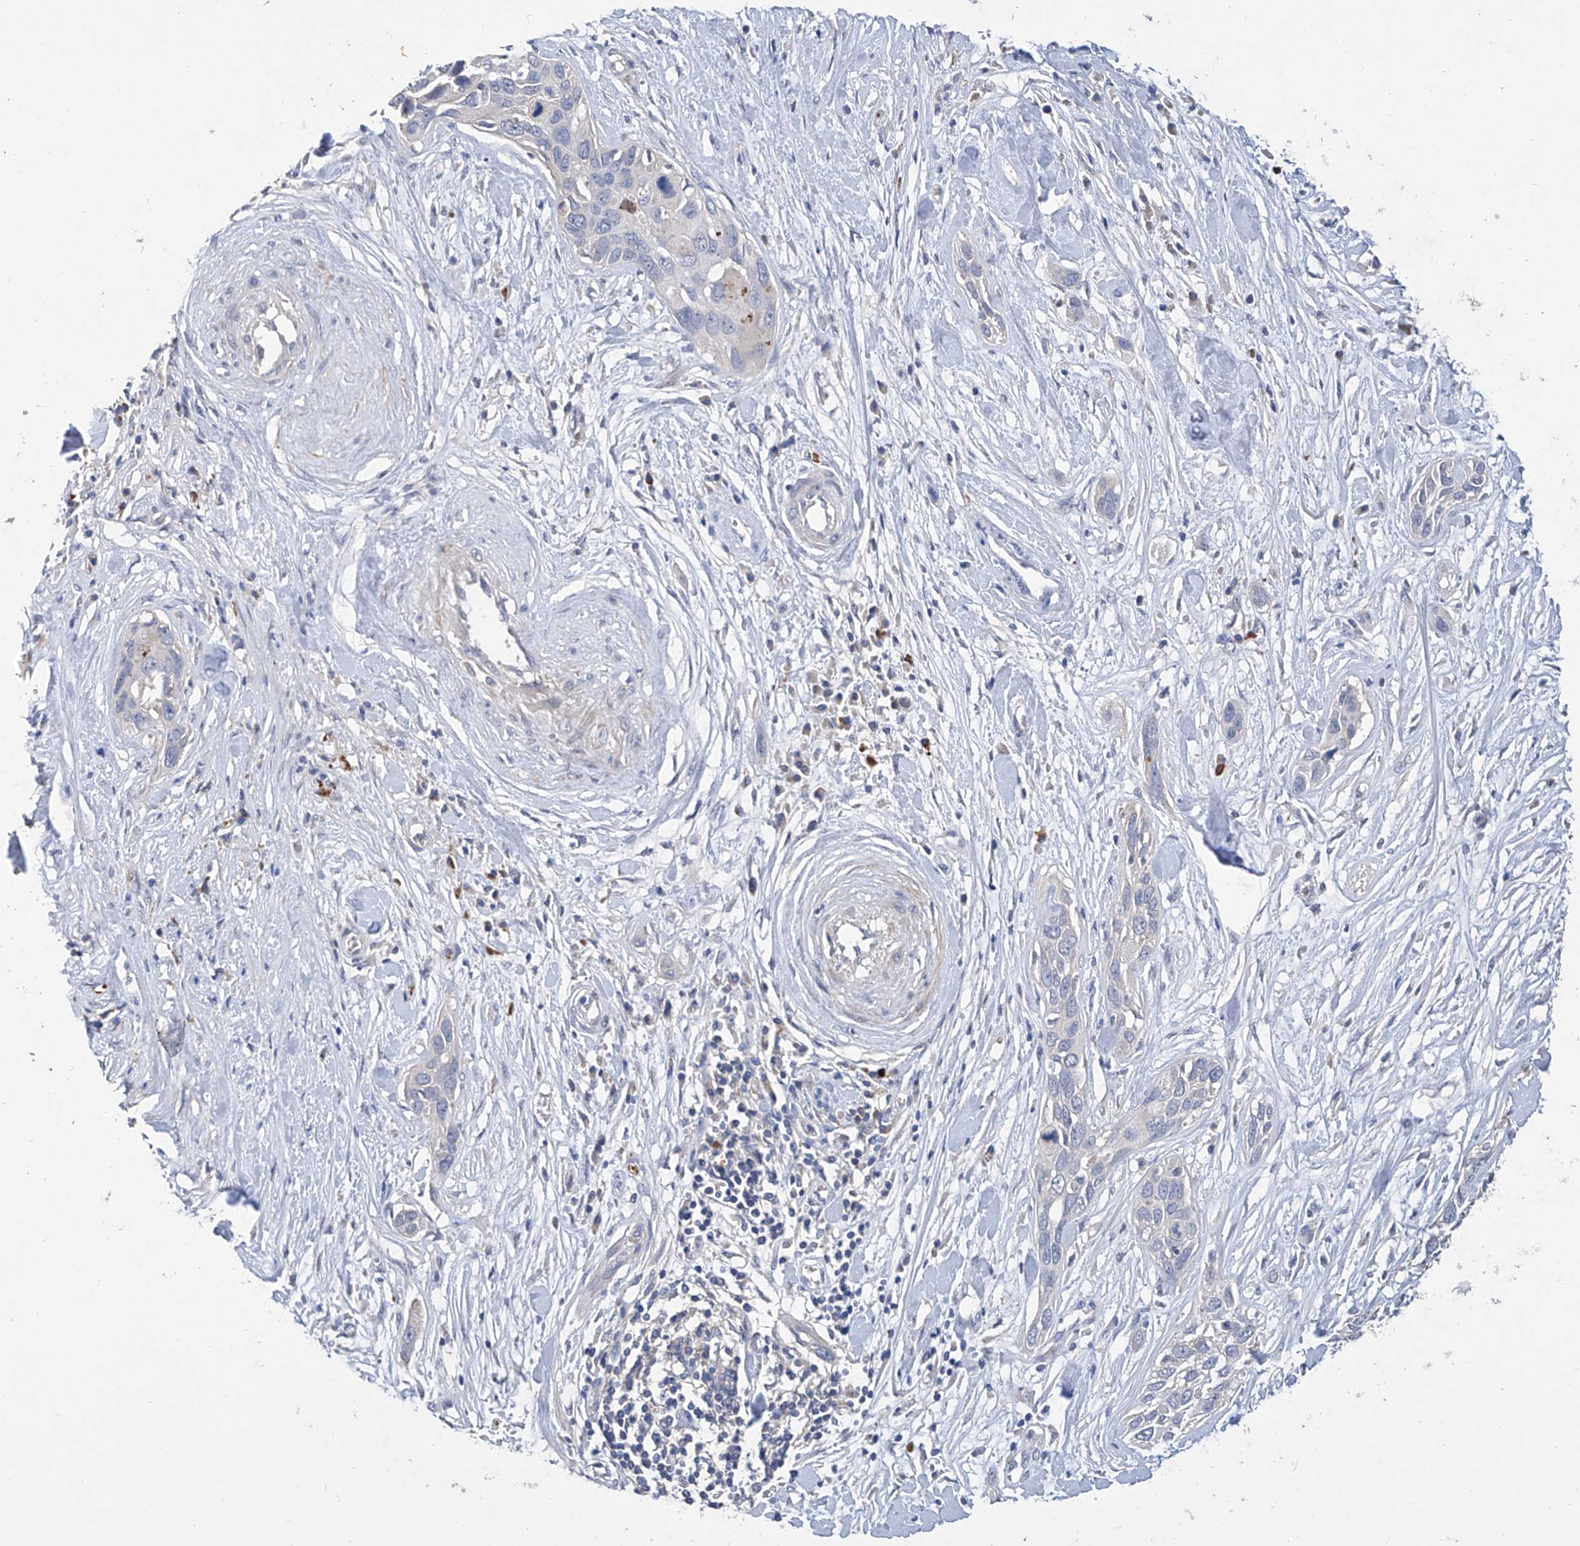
{"staining": {"intensity": "negative", "quantity": "none", "location": "none"}, "tissue": "pancreatic cancer", "cell_type": "Tumor cells", "image_type": "cancer", "snomed": [{"axis": "morphology", "description": "Adenocarcinoma, NOS"}, {"axis": "topography", "description": "Pancreas"}], "caption": "Immunohistochemistry photomicrograph of human pancreatic adenocarcinoma stained for a protein (brown), which shows no expression in tumor cells.", "gene": "GPT", "patient": {"sex": "female", "age": 60}}